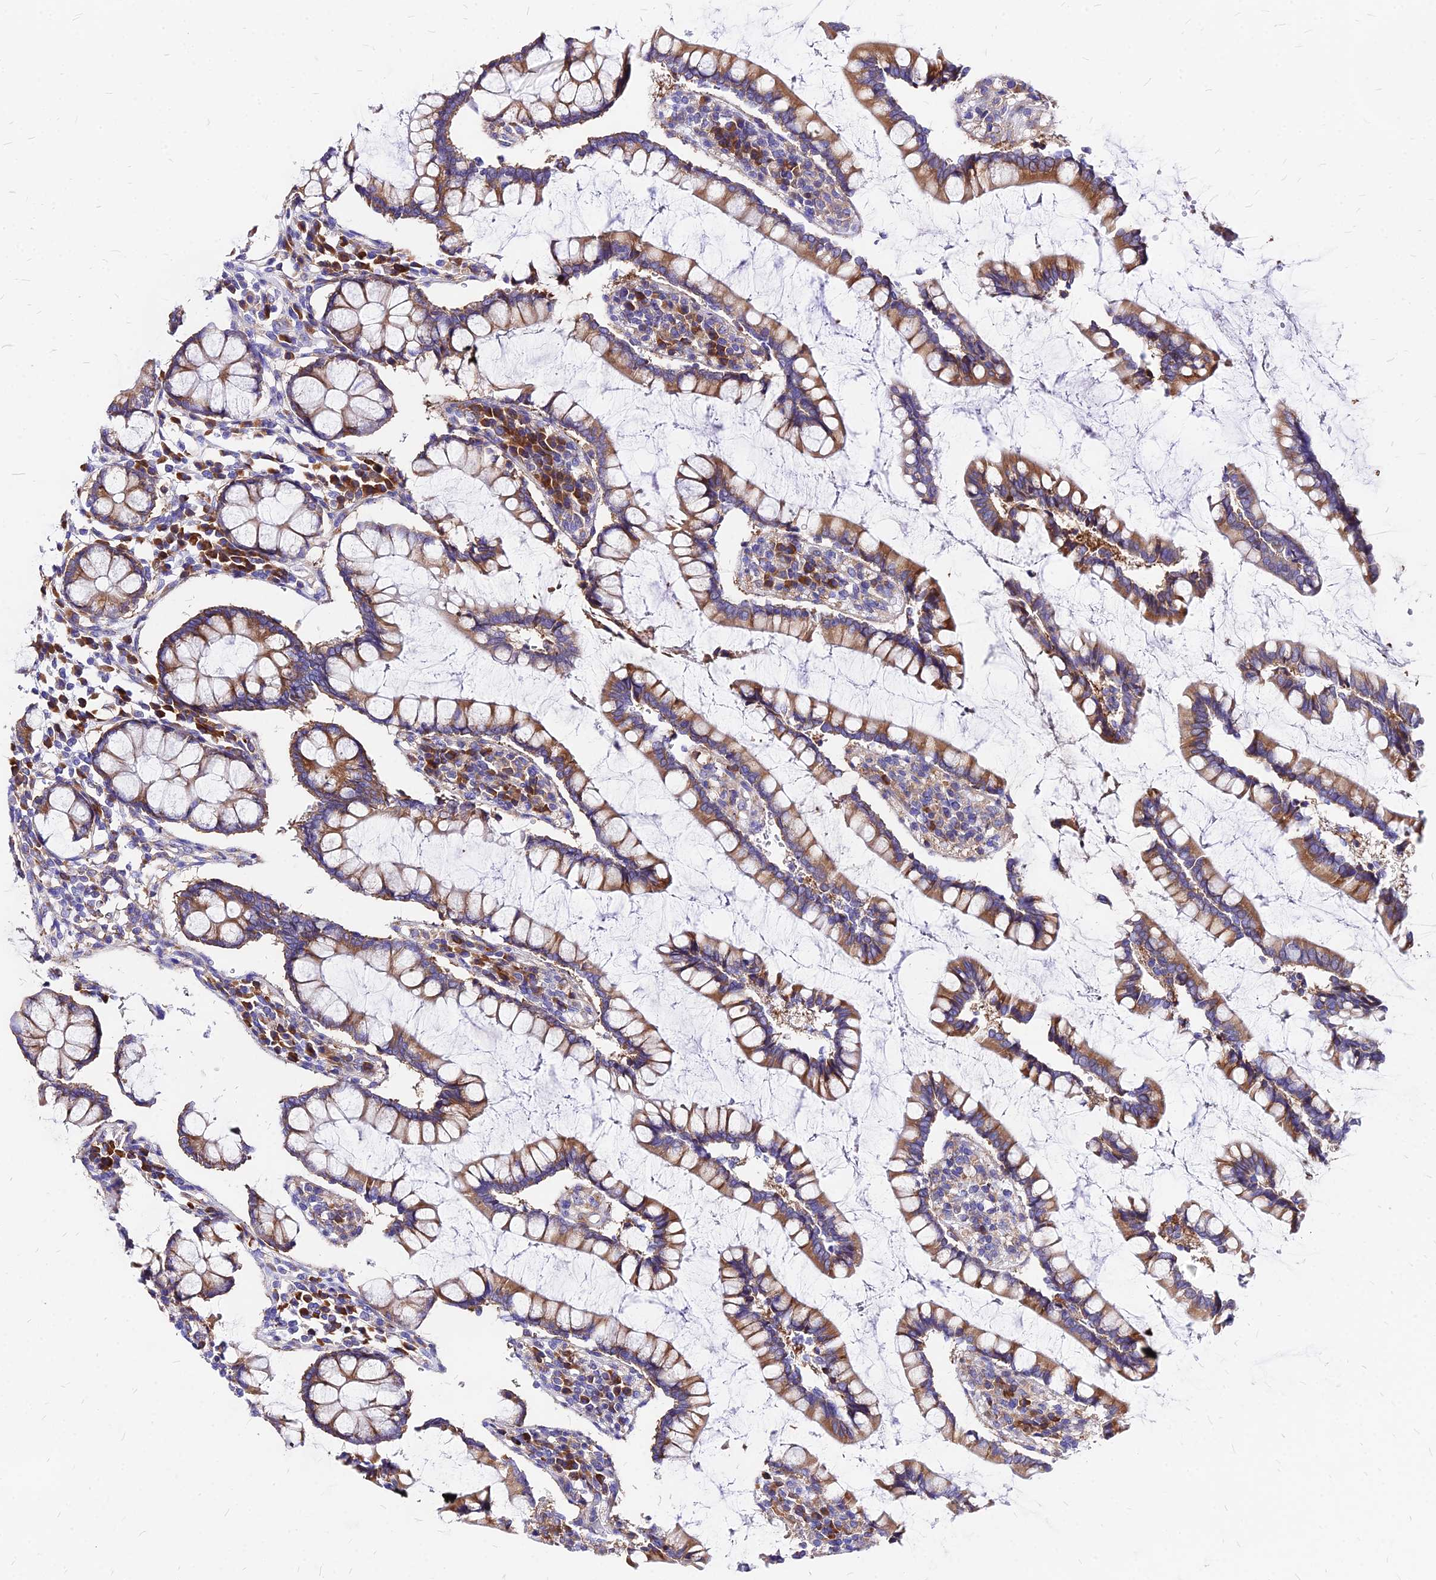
{"staining": {"intensity": "moderate", "quantity": ">75%", "location": "cytoplasmic/membranous"}, "tissue": "colon", "cell_type": "Endothelial cells", "image_type": "normal", "snomed": [{"axis": "morphology", "description": "Normal tissue, NOS"}, {"axis": "topography", "description": "Colon"}], "caption": "Protein staining of normal colon exhibits moderate cytoplasmic/membranous staining in approximately >75% of endothelial cells.", "gene": "RPL19", "patient": {"sex": "female", "age": 79}}